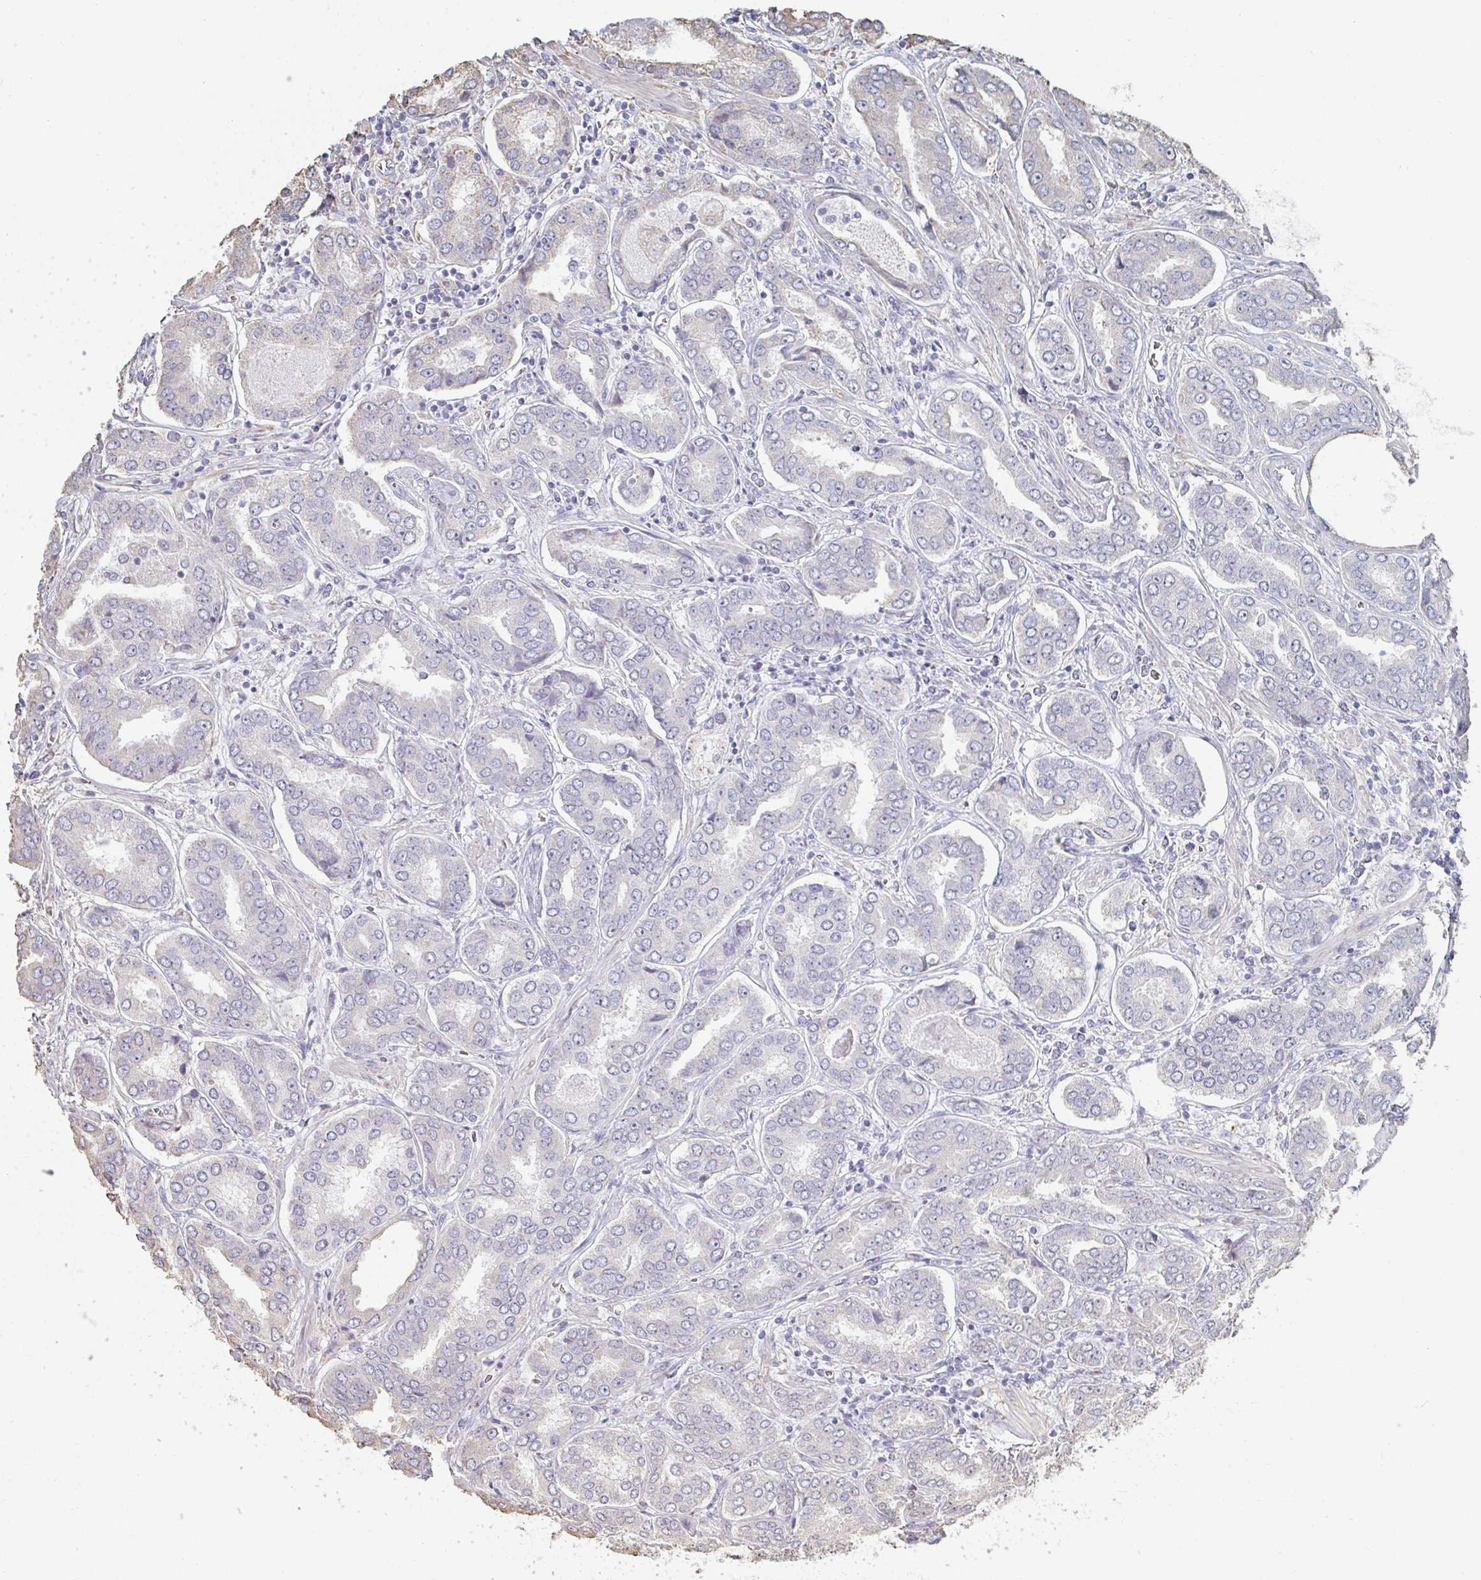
{"staining": {"intensity": "weak", "quantity": "<25%", "location": "cytoplasmic/membranous"}, "tissue": "prostate cancer", "cell_type": "Tumor cells", "image_type": "cancer", "snomed": [{"axis": "morphology", "description": "Adenocarcinoma, High grade"}, {"axis": "topography", "description": "Prostate"}], "caption": "IHC photomicrograph of human prostate high-grade adenocarcinoma stained for a protein (brown), which exhibits no expression in tumor cells. (Stains: DAB (3,3'-diaminobenzidine) immunohistochemistry (IHC) with hematoxylin counter stain, Microscopy: brightfield microscopy at high magnification).", "gene": "RAB5IF", "patient": {"sex": "male", "age": 72}}